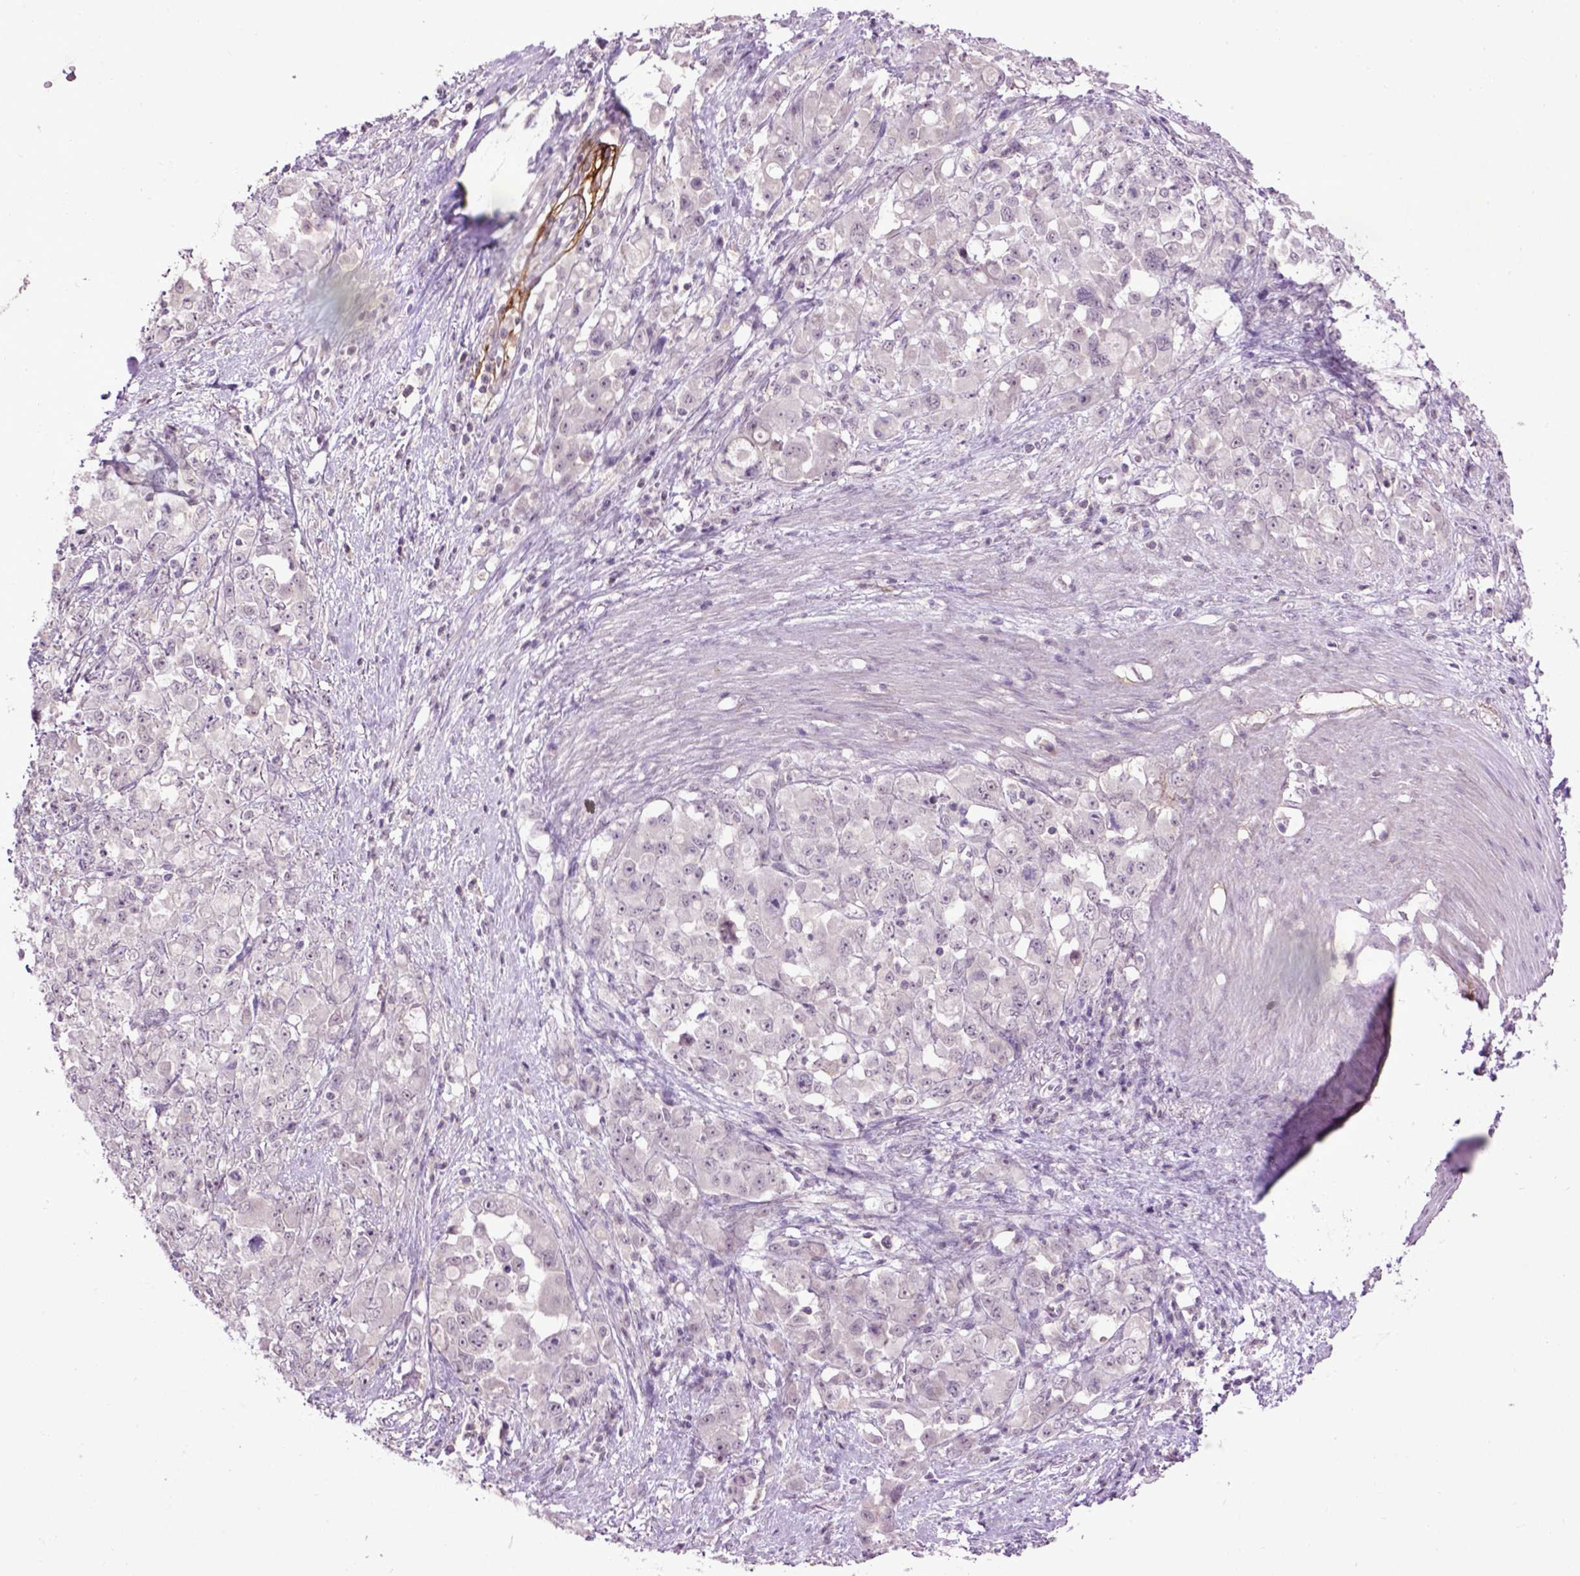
{"staining": {"intensity": "negative", "quantity": "none", "location": "none"}, "tissue": "stomach cancer", "cell_type": "Tumor cells", "image_type": "cancer", "snomed": [{"axis": "morphology", "description": "Adenocarcinoma, NOS"}, {"axis": "topography", "description": "Stomach"}], "caption": "Immunohistochemistry (IHC) of stomach adenocarcinoma demonstrates no staining in tumor cells.", "gene": "EMILIN3", "patient": {"sex": "female", "age": 76}}